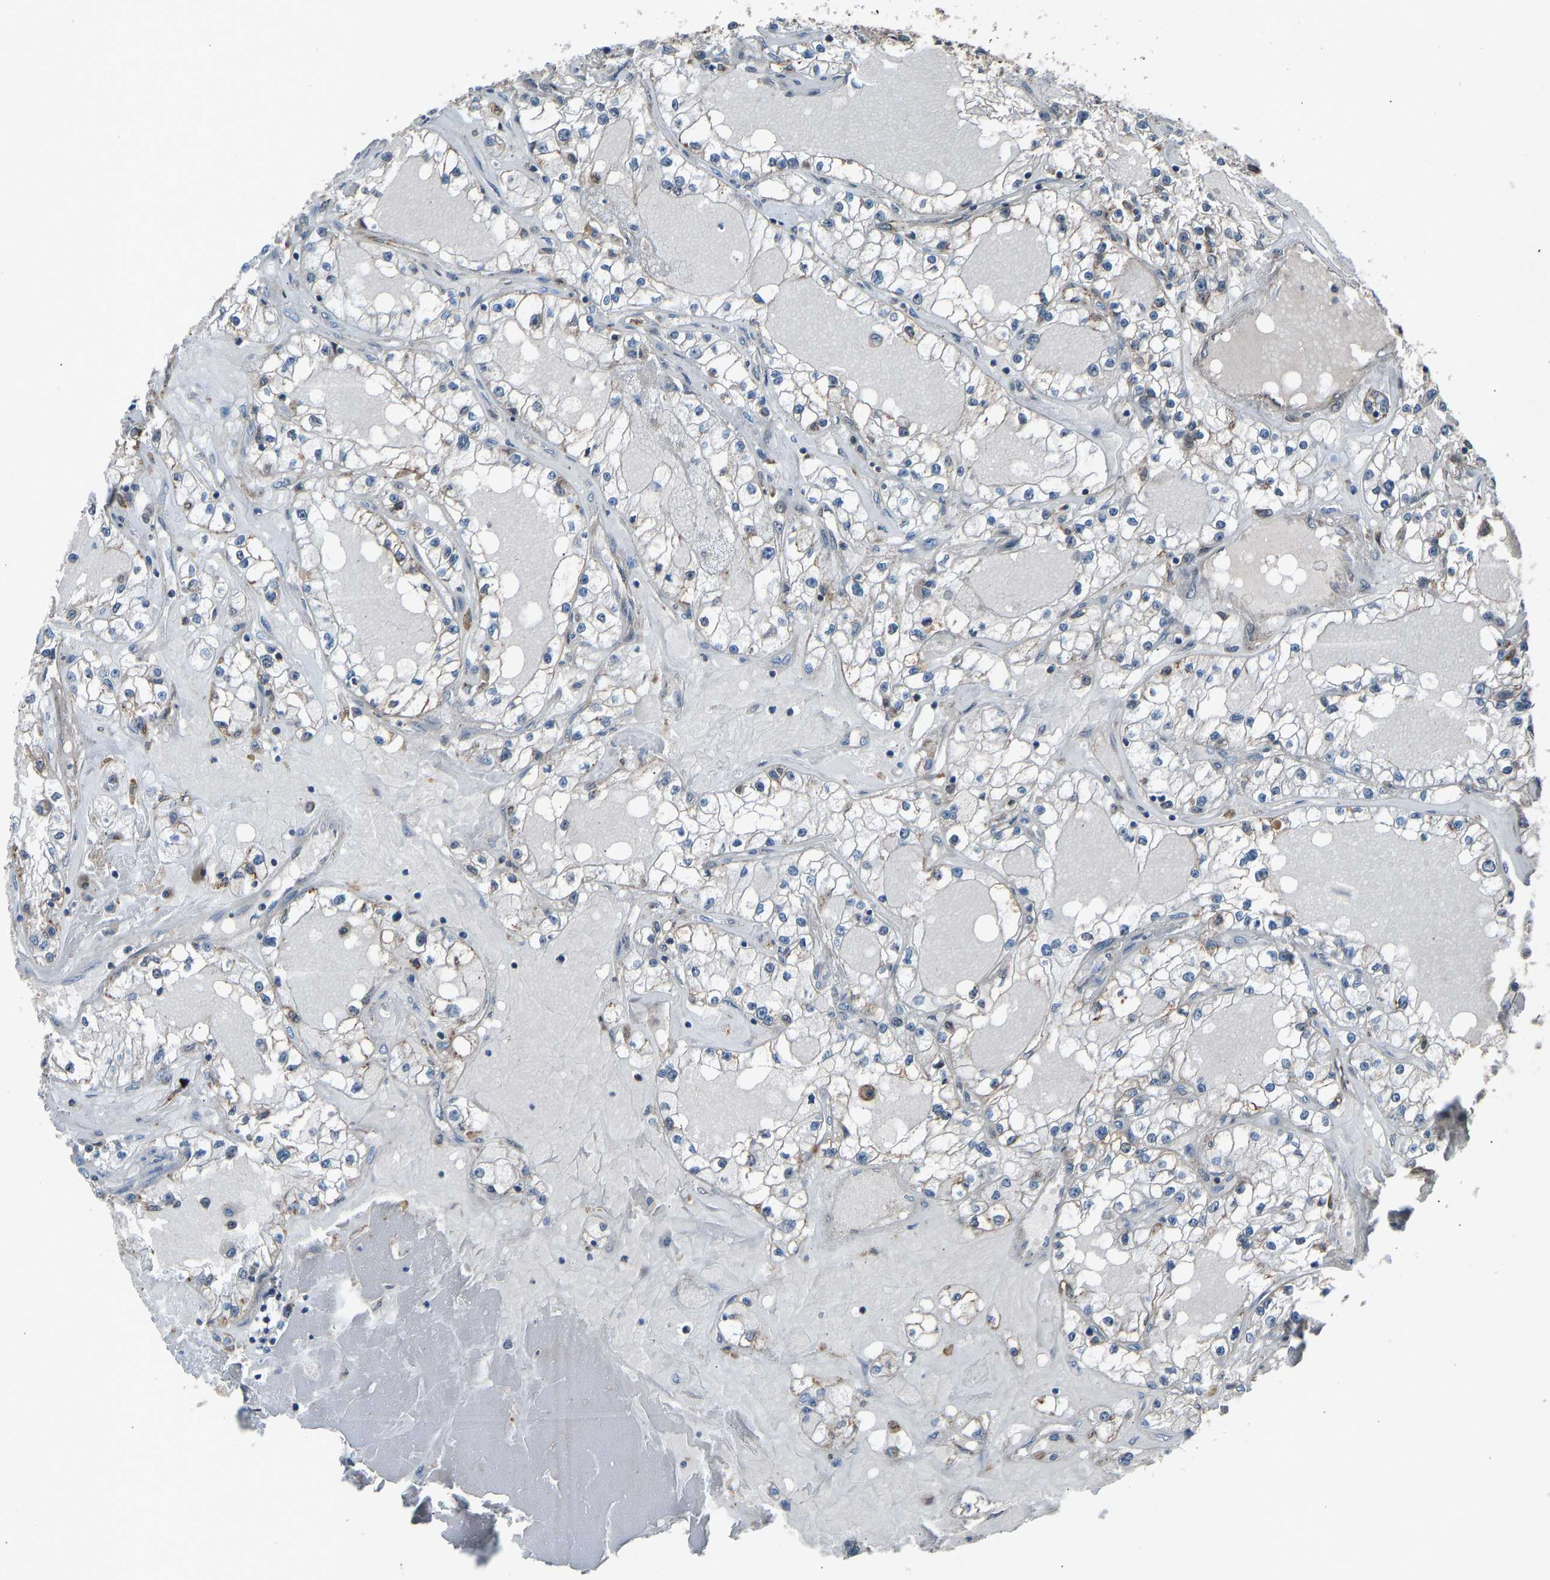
{"staining": {"intensity": "weak", "quantity": "<25%", "location": "cytoplasmic/membranous"}, "tissue": "renal cancer", "cell_type": "Tumor cells", "image_type": "cancer", "snomed": [{"axis": "morphology", "description": "Adenocarcinoma, NOS"}, {"axis": "topography", "description": "Kidney"}], "caption": "There is no significant expression in tumor cells of renal adenocarcinoma.", "gene": "SLC43A1", "patient": {"sex": "male", "age": 56}}